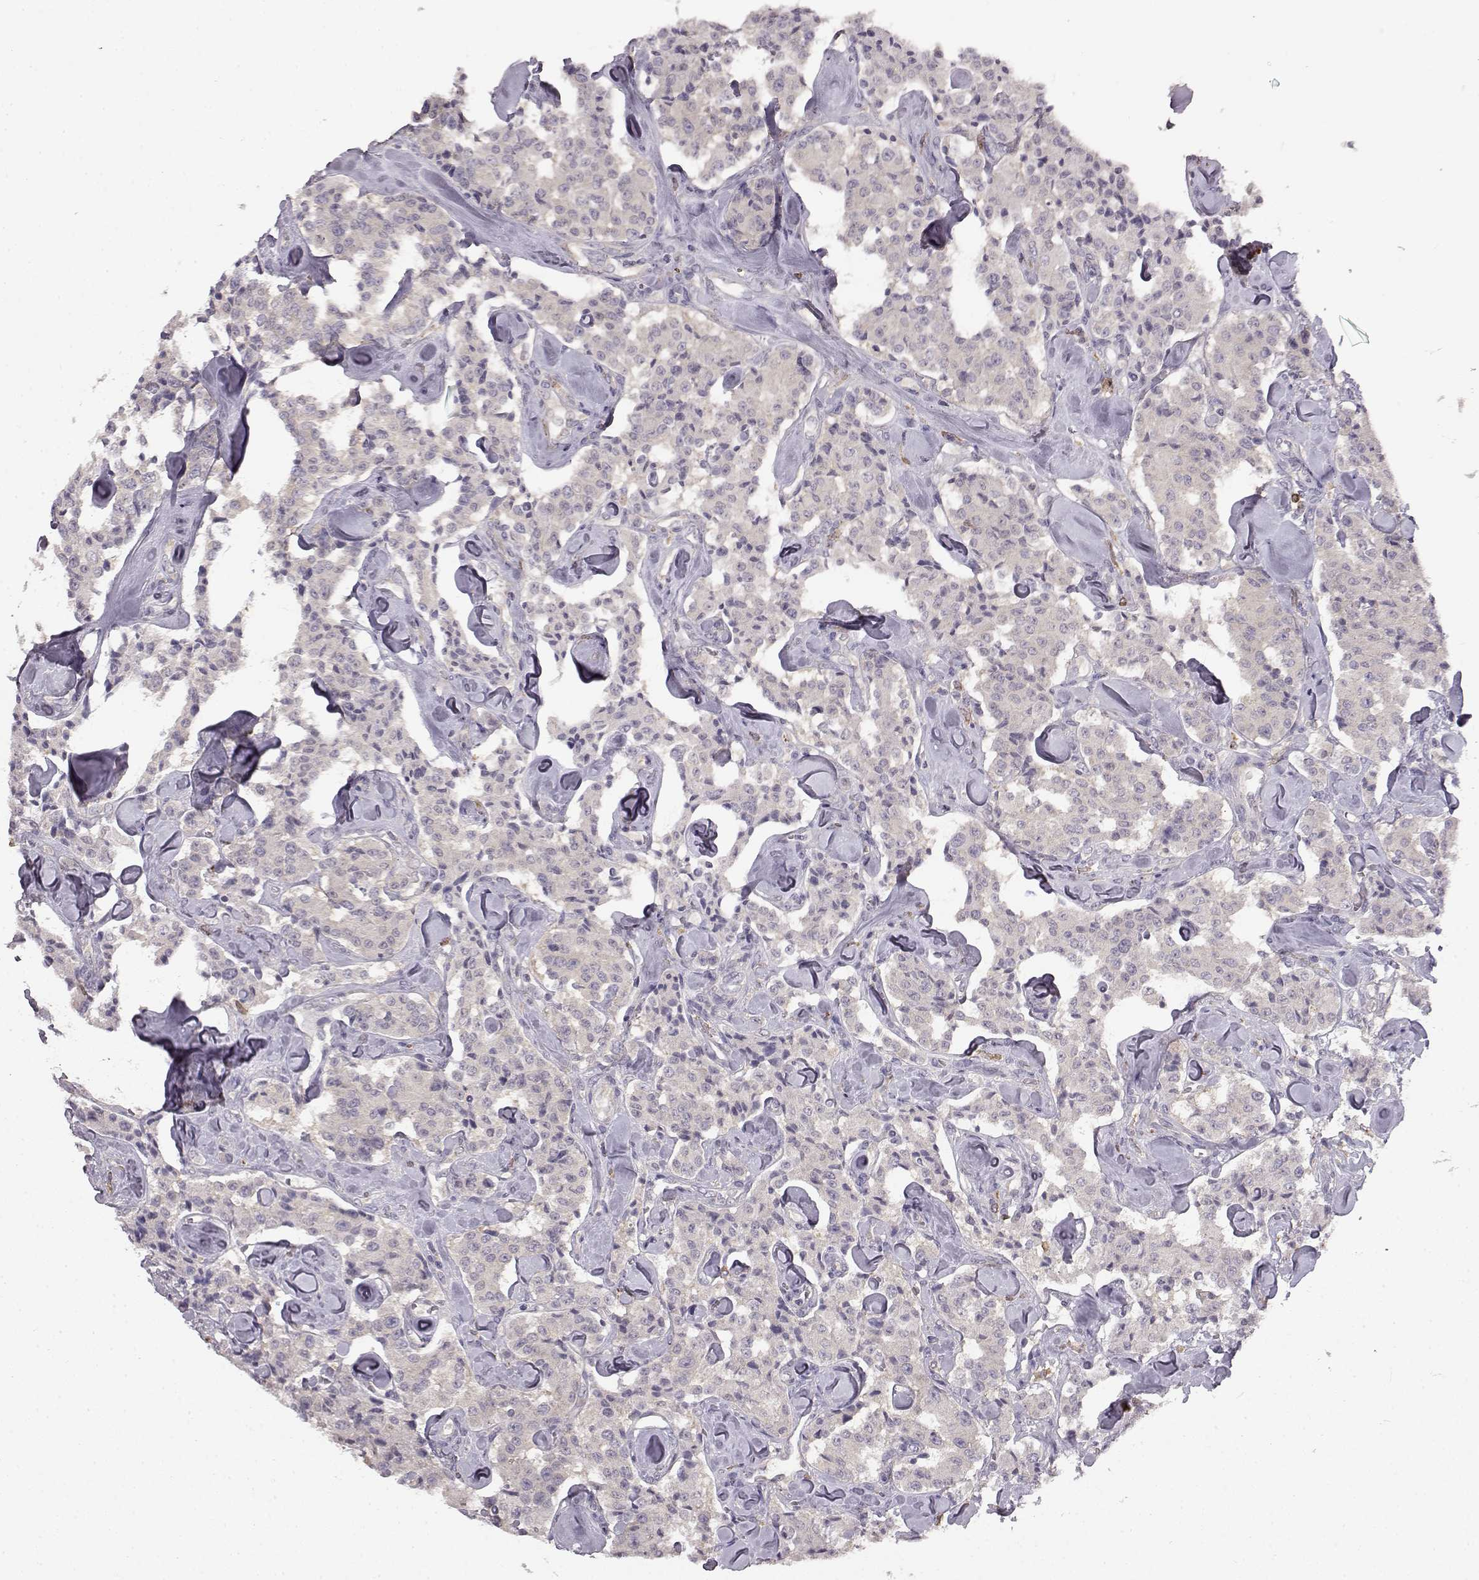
{"staining": {"intensity": "weak", "quantity": ">75%", "location": "cytoplasmic/membranous"}, "tissue": "carcinoid", "cell_type": "Tumor cells", "image_type": "cancer", "snomed": [{"axis": "morphology", "description": "Carcinoid, malignant, NOS"}, {"axis": "topography", "description": "Pancreas"}], "caption": "Weak cytoplasmic/membranous expression is present in about >75% of tumor cells in malignant carcinoid.", "gene": "SPAG17", "patient": {"sex": "male", "age": 41}}